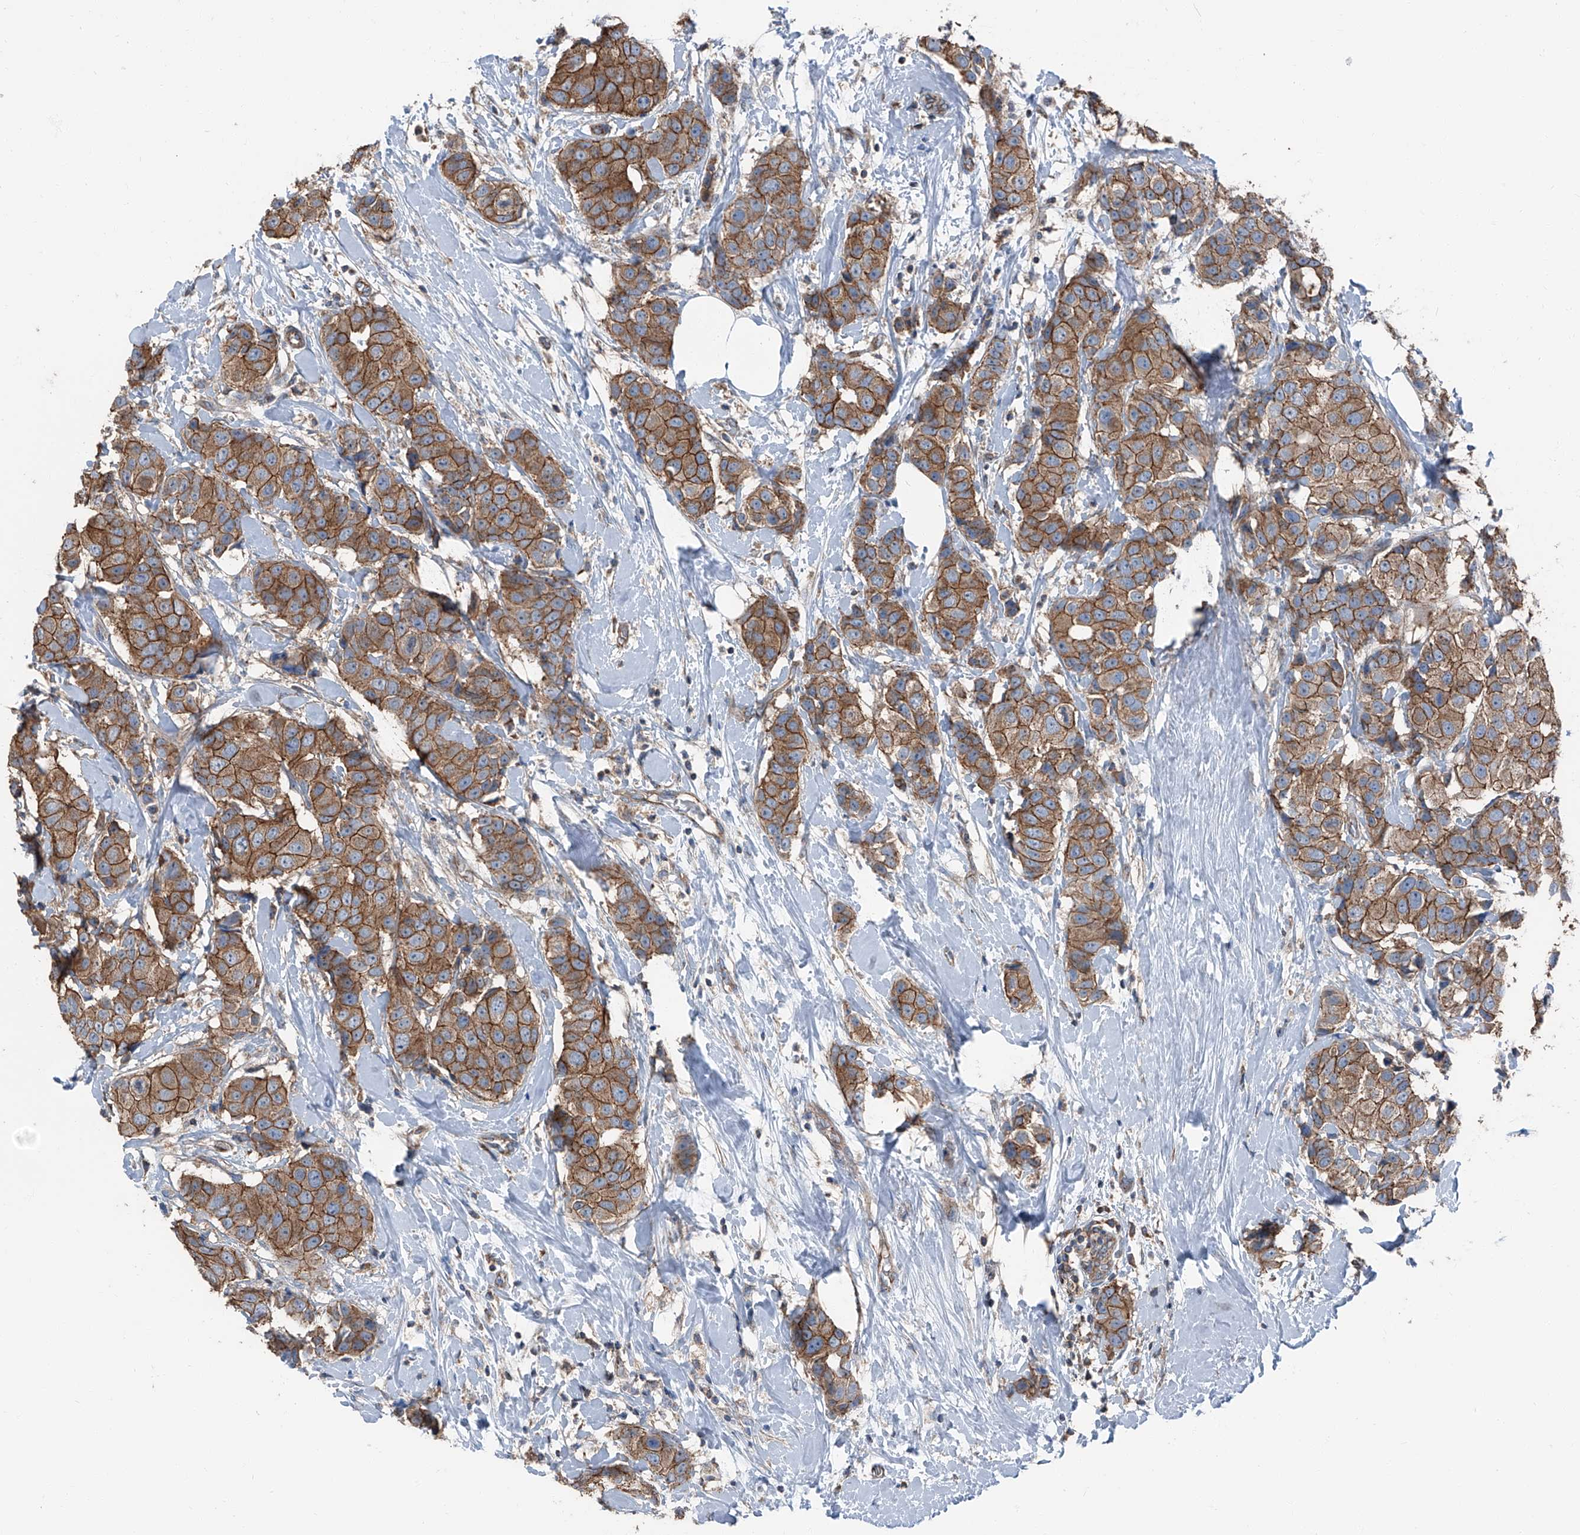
{"staining": {"intensity": "moderate", "quantity": ">75%", "location": "cytoplasmic/membranous"}, "tissue": "breast cancer", "cell_type": "Tumor cells", "image_type": "cancer", "snomed": [{"axis": "morphology", "description": "Normal tissue, NOS"}, {"axis": "morphology", "description": "Duct carcinoma"}, {"axis": "topography", "description": "Breast"}], "caption": "This is a photomicrograph of immunohistochemistry staining of breast cancer (intraductal carcinoma), which shows moderate positivity in the cytoplasmic/membranous of tumor cells.", "gene": "GPR142", "patient": {"sex": "female", "age": 39}}